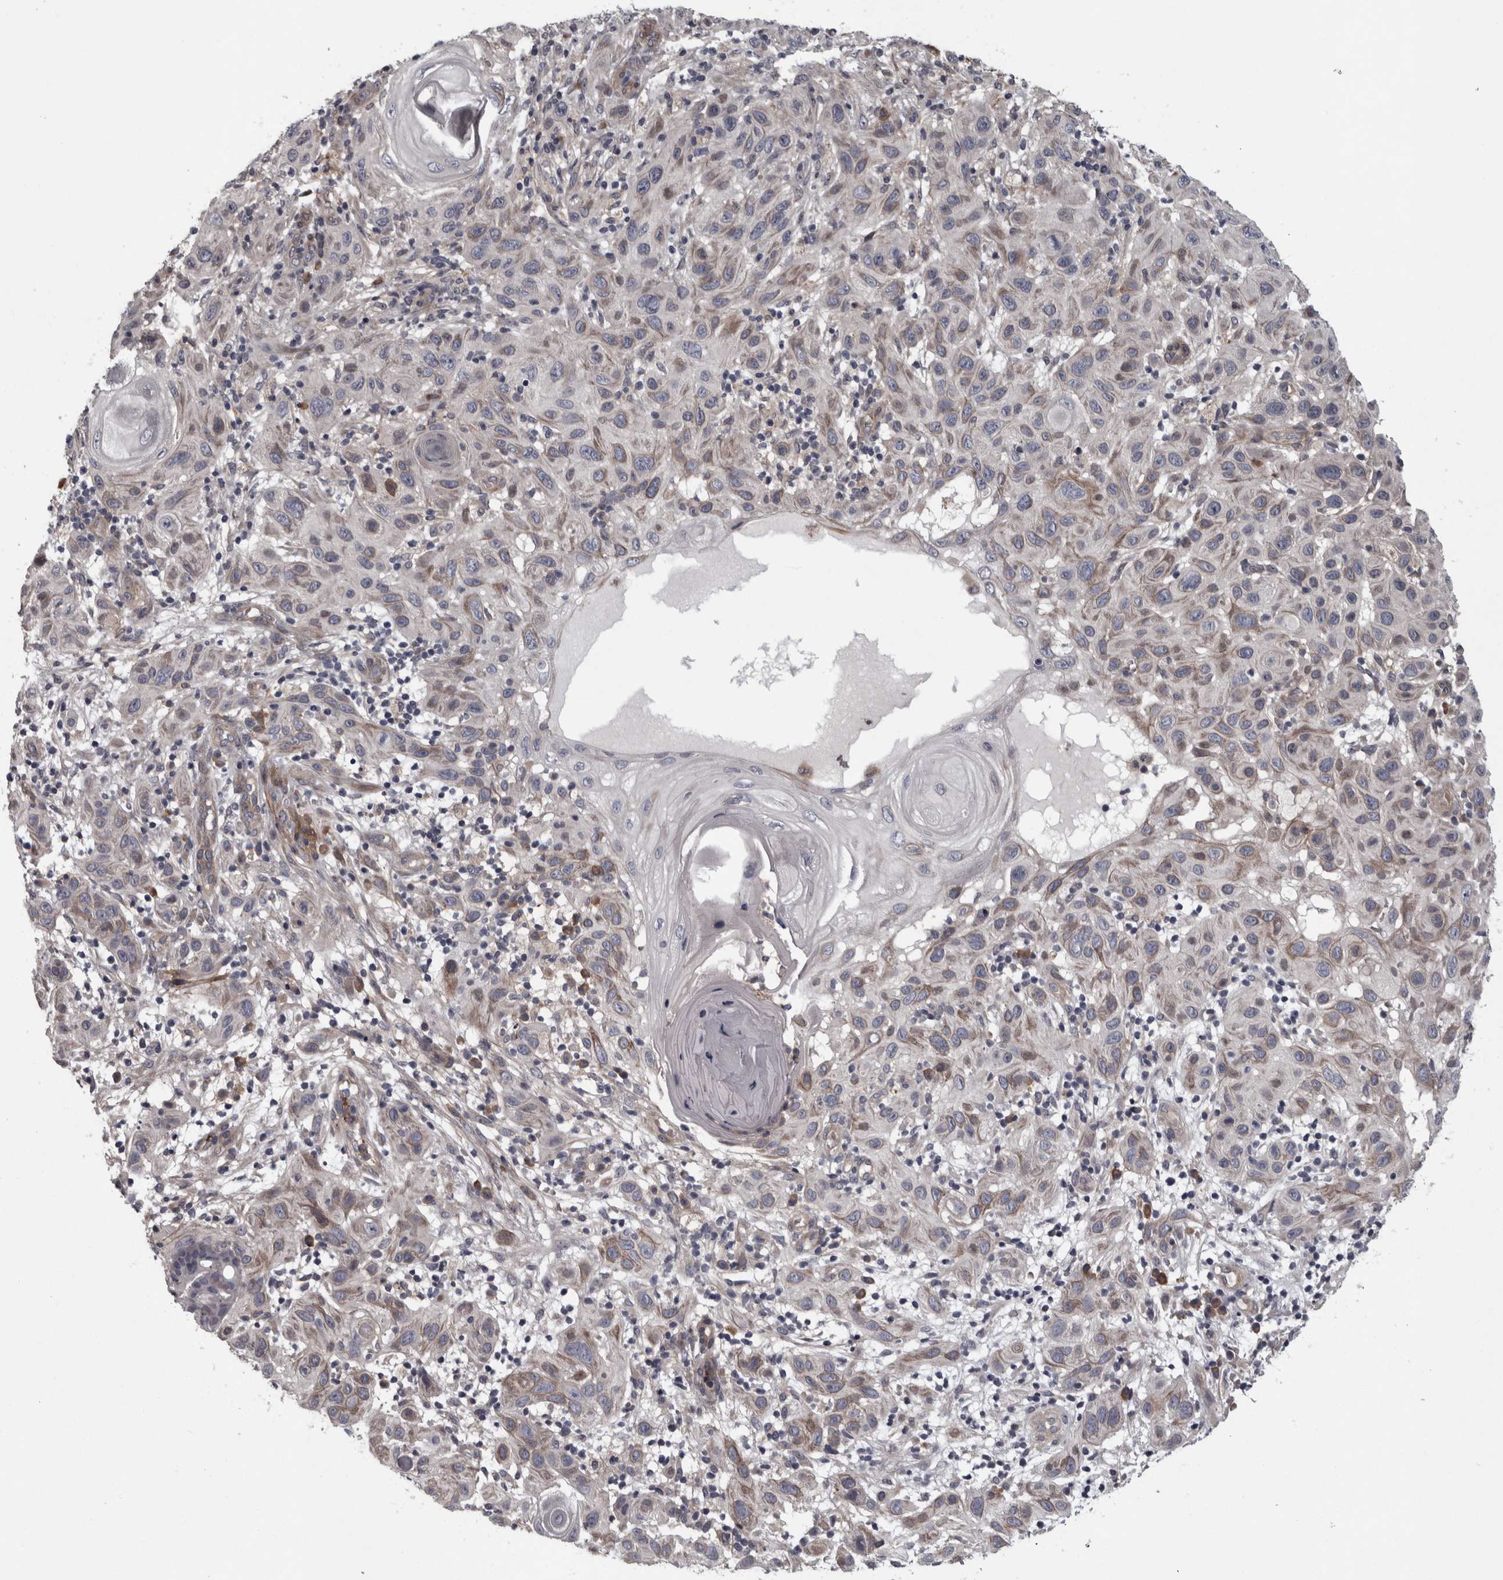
{"staining": {"intensity": "moderate", "quantity": "<25%", "location": "cytoplasmic/membranous"}, "tissue": "skin cancer", "cell_type": "Tumor cells", "image_type": "cancer", "snomed": [{"axis": "morphology", "description": "Normal tissue, NOS"}, {"axis": "morphology", "description": "Squamous cell carcinoma, NOS"}, {"axis": "topography", "description": "Skin"}], "caption": "Immunohistochemical staining of squamous cell carcinoma (skin) demonstrates moderate cytoplasmic/membranous protein expression in about <25% of tumor cells. The staining was performed using DAB (3,3'-diaminobenzidine) to visualize the protein expression in brown, while the nuclei were stained in blue with hematoxylin (Magnification: 20x).", "gene": "RSU1", "patient": {"sex": "female", "age": 96}}